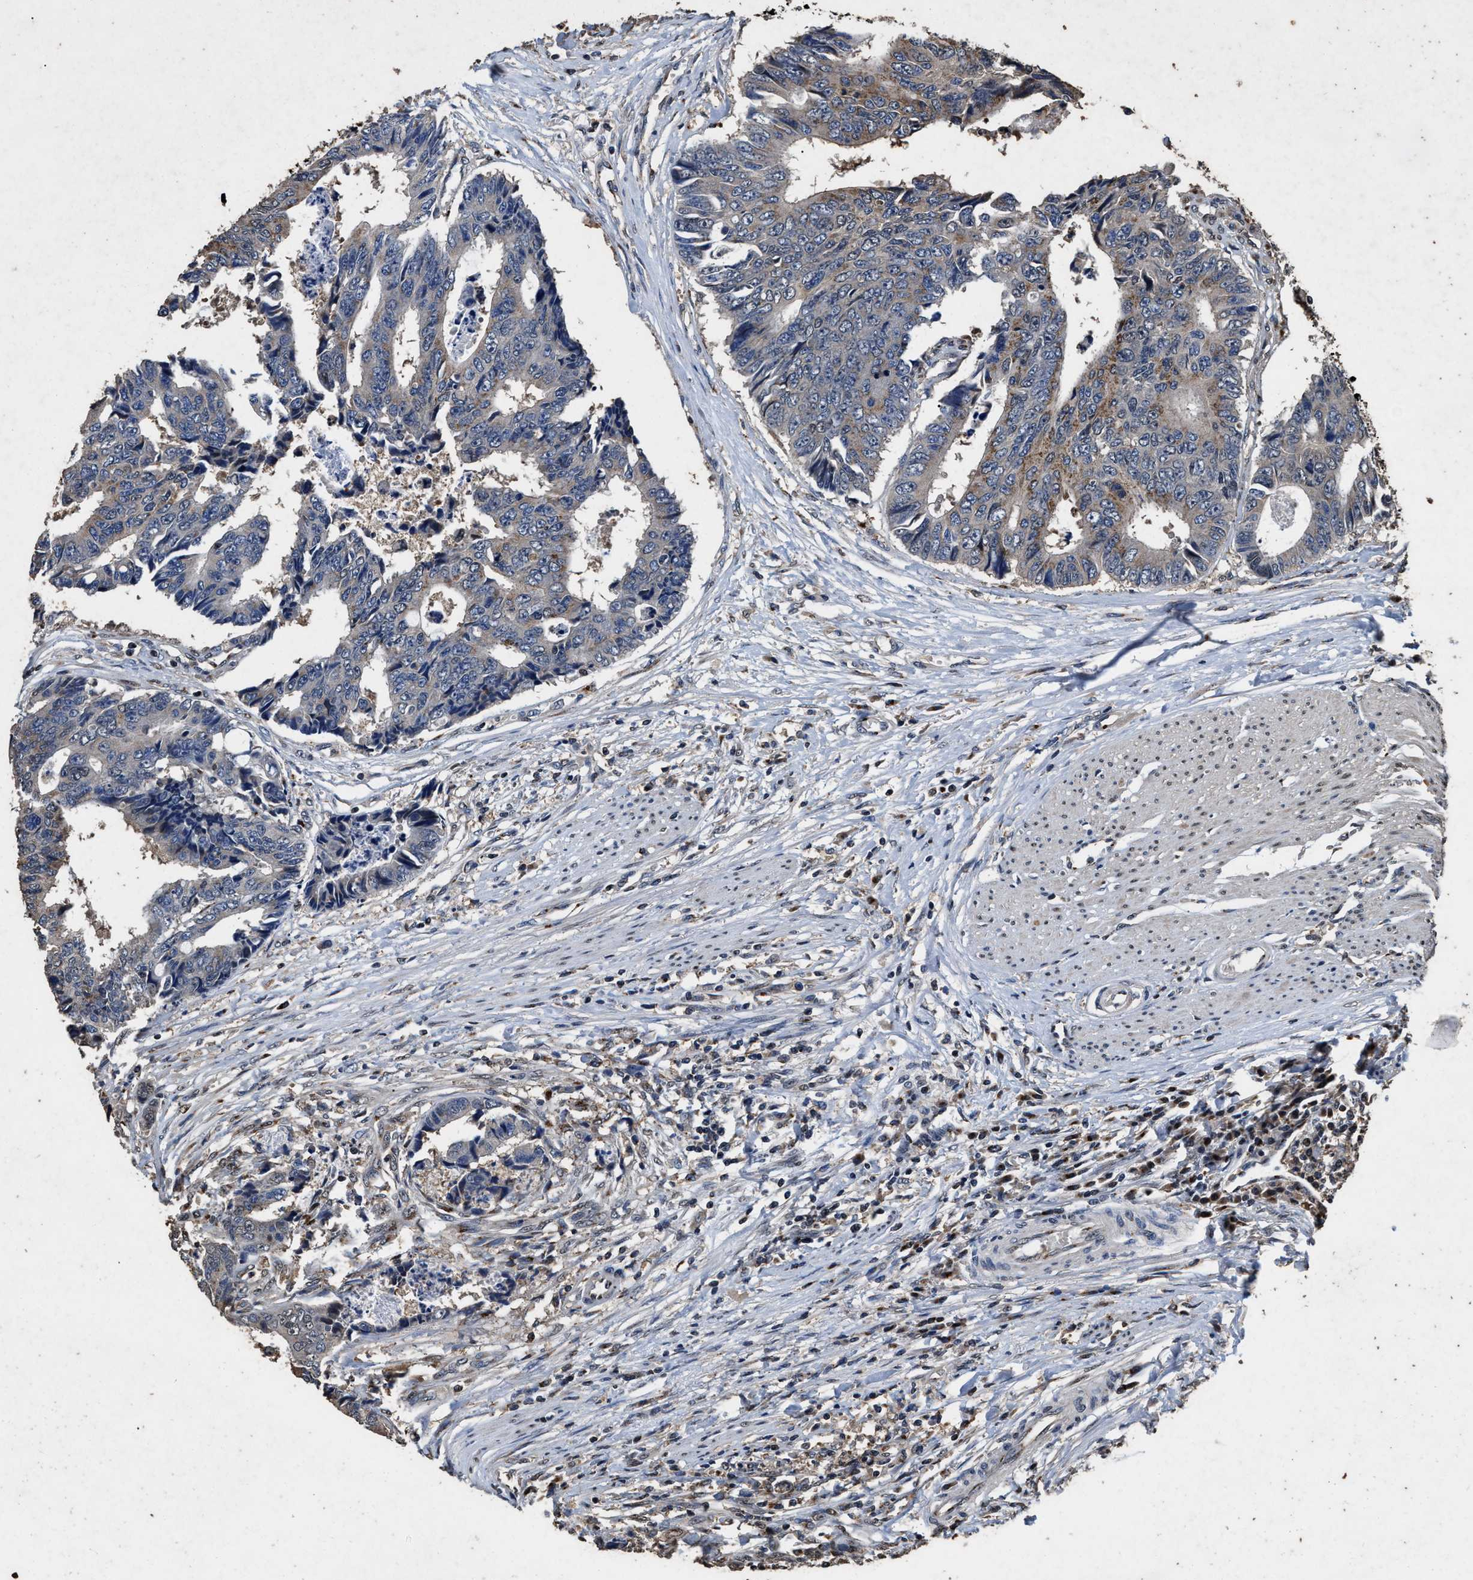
{"staining": {"intensity": "moderate", "quantity": "<25%", "location": "cytoplasmic/membranous,nuclear"}, "tissue": "colorectal cancer", "cell_type": "Tumor cells", "image_type": "cancer", "snomed": [{"axis": "morphology", "description": "Adenocarcinoma, NOS"}, {"axis": "topography", "description": "Rectum"}], "caption": "Colorectal adenocarcinoma stained for a protein reveals moderate cytoplasmic/membranous and nuclear positivity in tumor cells. The protein is shown in brown color, while the nuclei are stained blue.", "gene": "TPST2", "patient": {"sex": "male", "age": 84}}